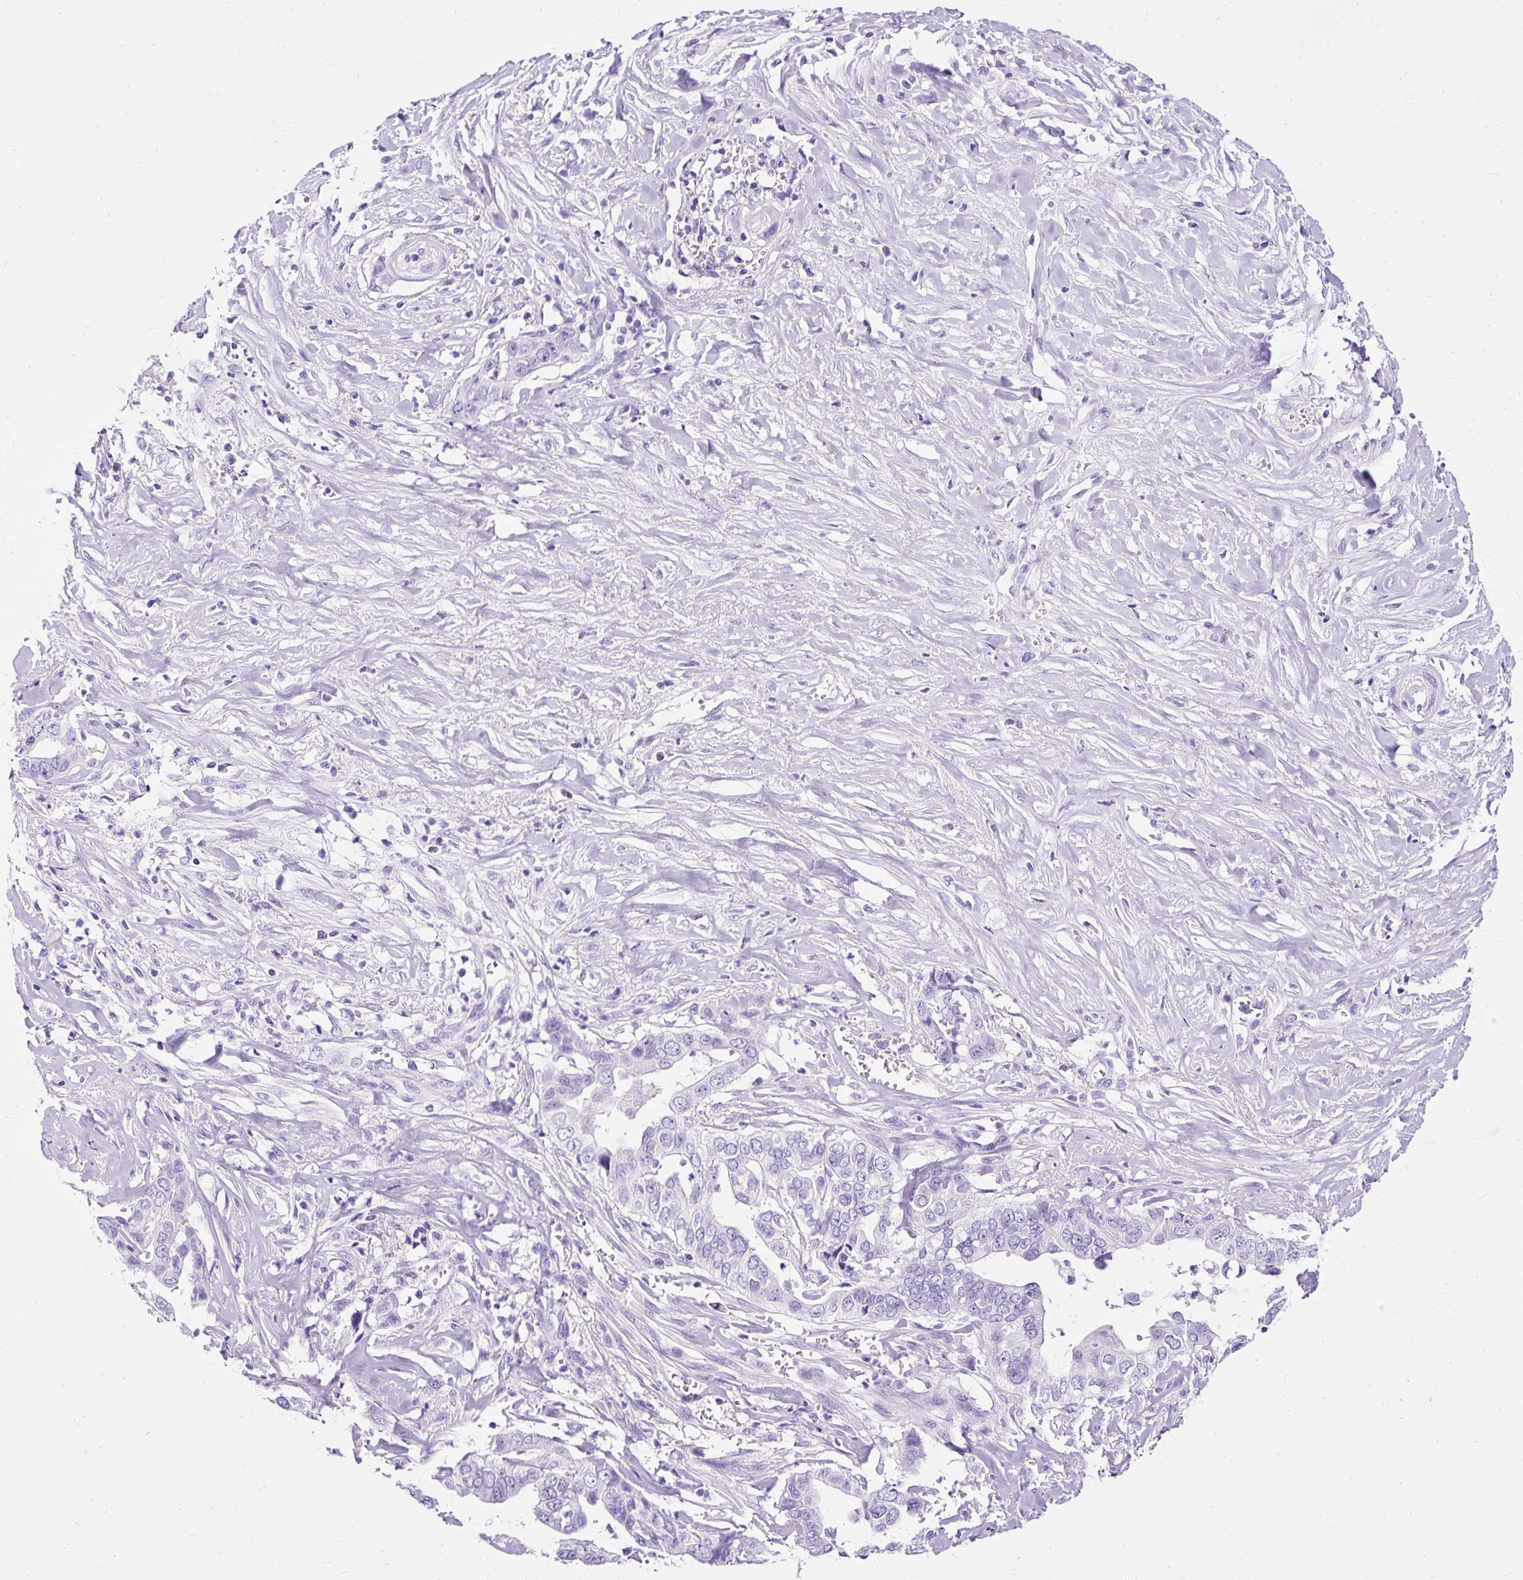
{"staining": {"intensity": "negative", "quantity": "none", "location": "none"}, "tissue": "liver cancer", "cell_type": "Tumor cells", "image_type": "cancer", "snomed": [{"axis": "morphology", "description": "Cholangiocarcinoma"}, {"axis": "topography", "description": "Liver"}], "caption": "This is an immunohistochemistry (IHC) micrograph of human liver cancer. There is no staining in tumor cells.", "gene": "STOX2", "patient": {"sex": "female", "age": 79}}